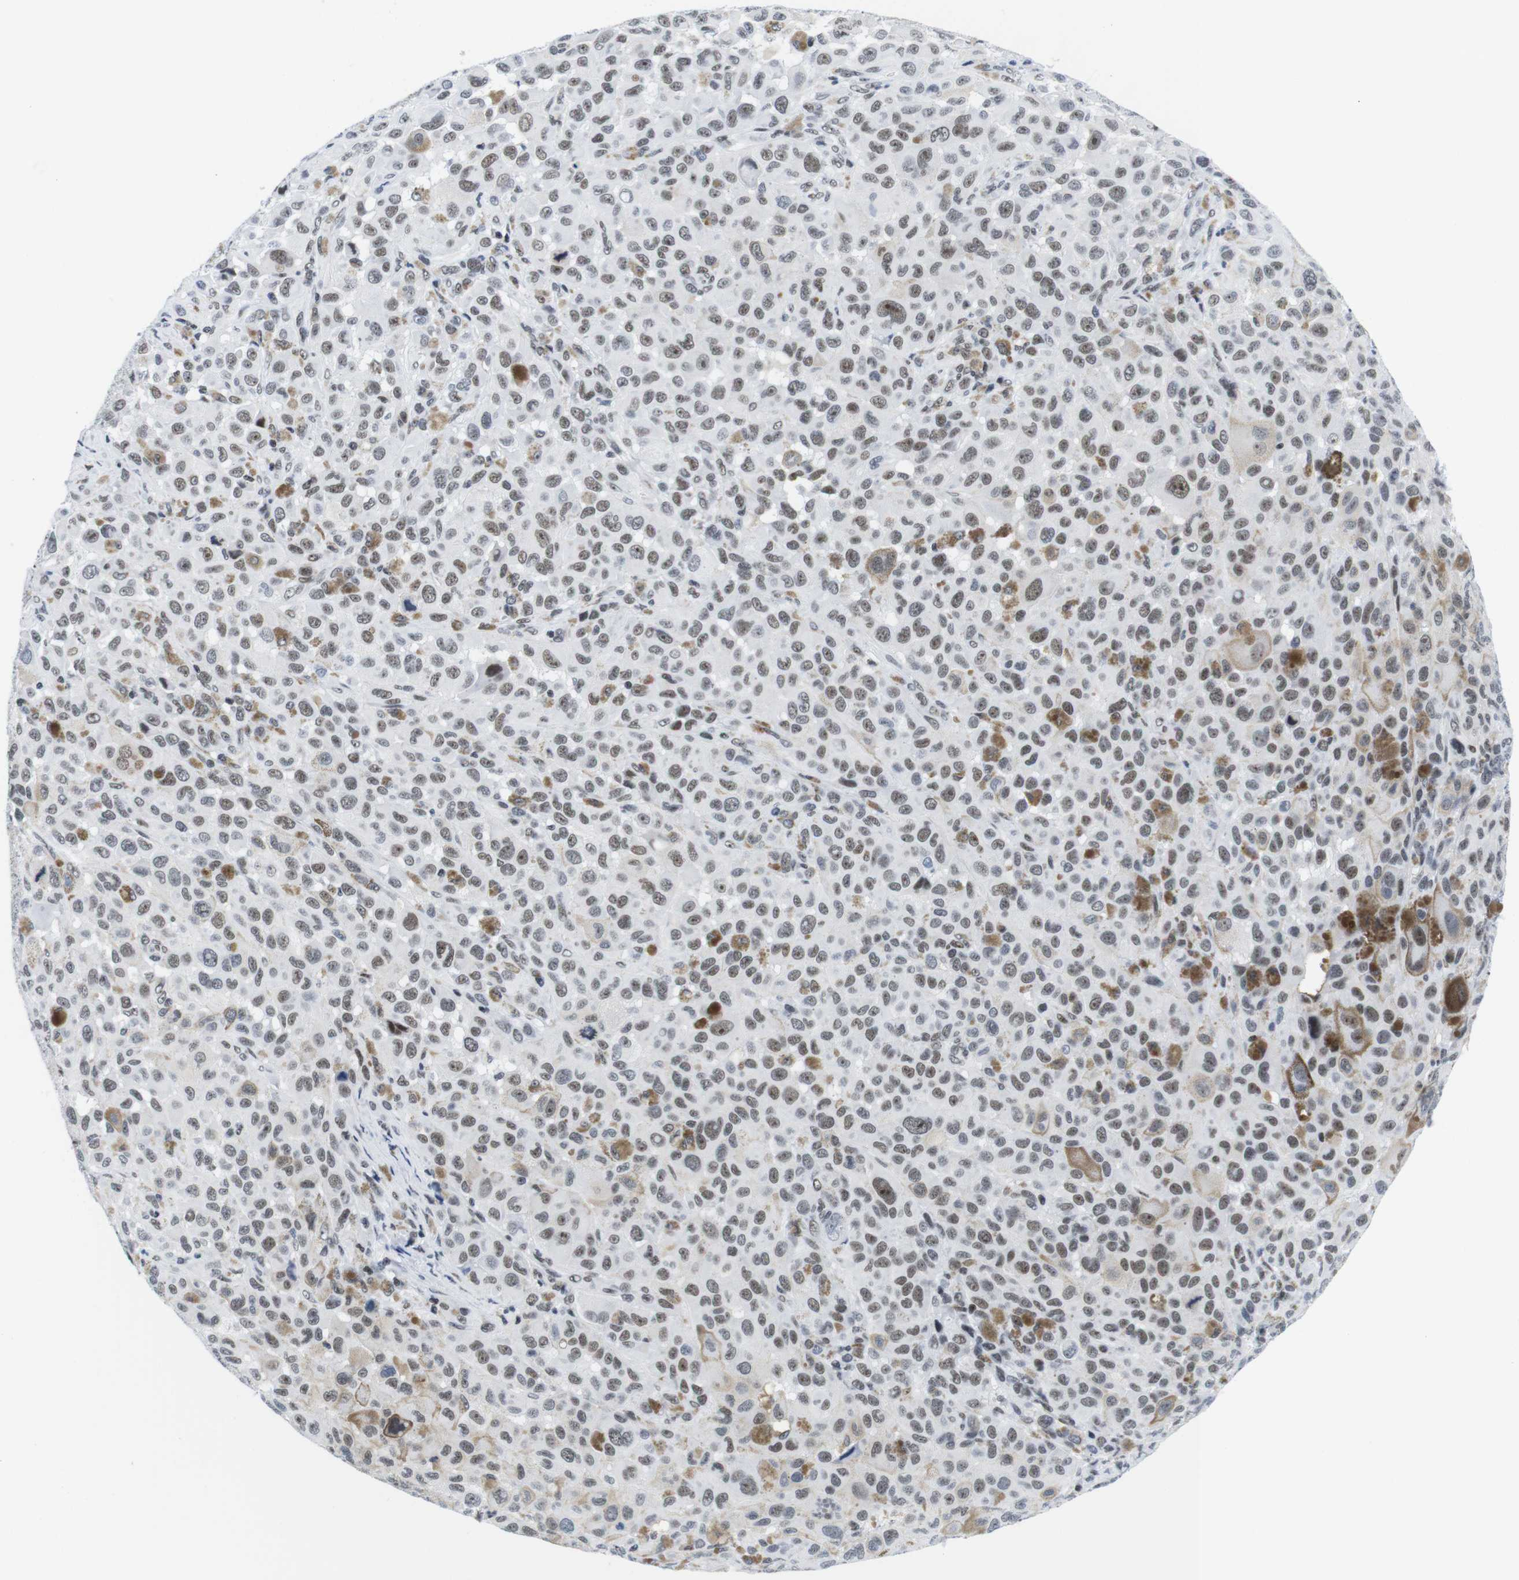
{"staining": {"intensity": "weak", "quantity": ">75%", "location": "nuclear"}, "tissue": "melanoma", "cell_type": "Tumor cells", "image_type": "cancer", "snomed": [{"axis": "morphology", "description": "Malignant melanoma, NOS"}, {"axis": "topography", "description": "Skin"}], "caption": "Malignant melanoma was stained to show a protein in brown. There is low levels of weak nuclear positivity in approximately >75% of tumor cells. Using DAB (brown) and hematoxylin (blue) stains, captured at high magnification using brightfield microscopy.", "gene": "IFI16", "patient": {"sex": "male", "age": 96}}